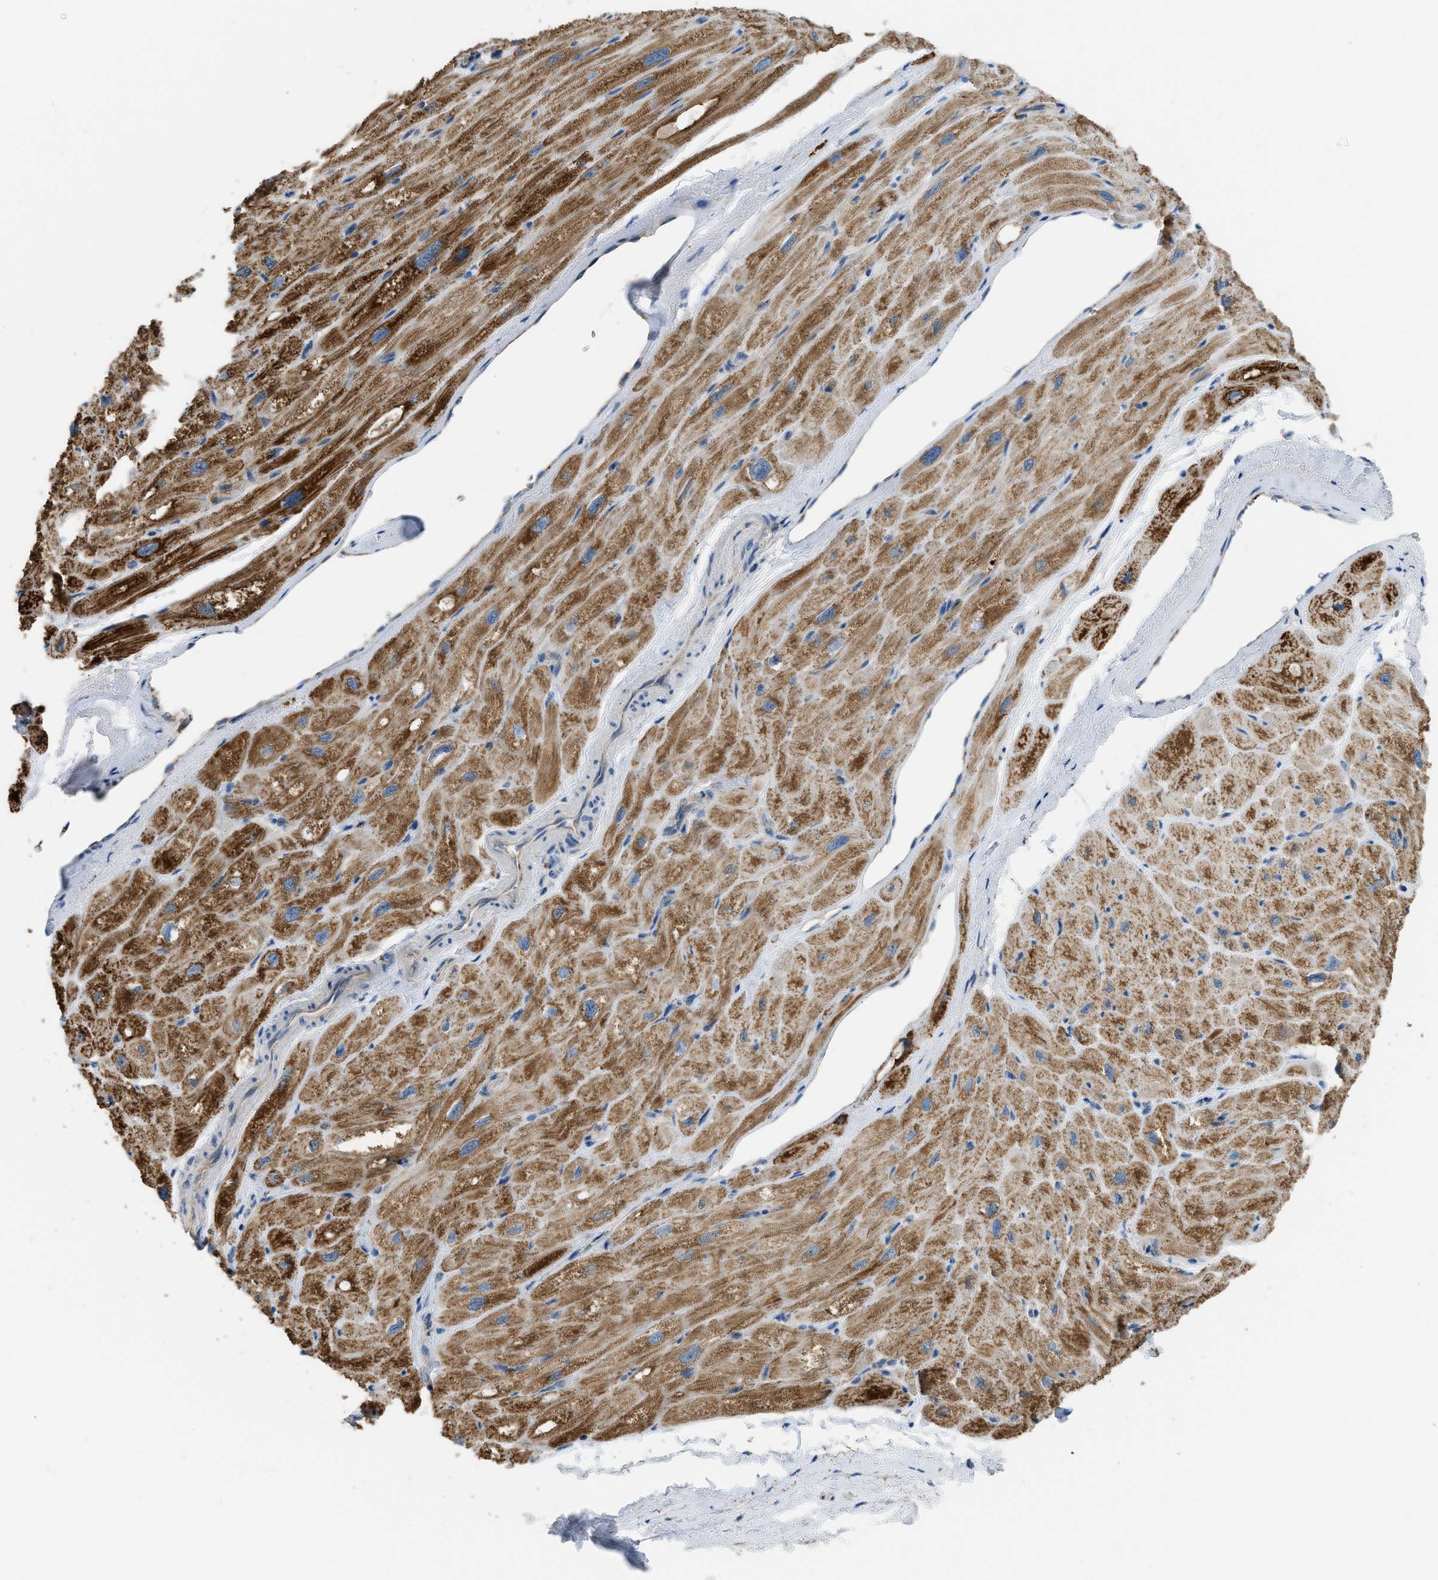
{"staining": {"intensity": "strong", "quantity": ">75%", "location": "cytoplasmic/membranous"}, "tissue": "heart muscle", "cell_type": "Cardiomyocytes", "image_type": "normal", "snomed": [{"axis": "morphology", "description": "Normal tissue, NOS"}, {"axis": "topography", "description": "Heart"}], "caption": "Immunohistochemistry micrograph of normal heart muscle: heart muscle stained using immunohistochemistry (IHC) shows high levels of strong protein expression localized specifically in the cytoplasmic/membranous of cardiomyocytes, appearing as a cytoplasmic/membranous brown color.", "gene": "ETFB", "patient": {"sex": "male", "age": 49}}